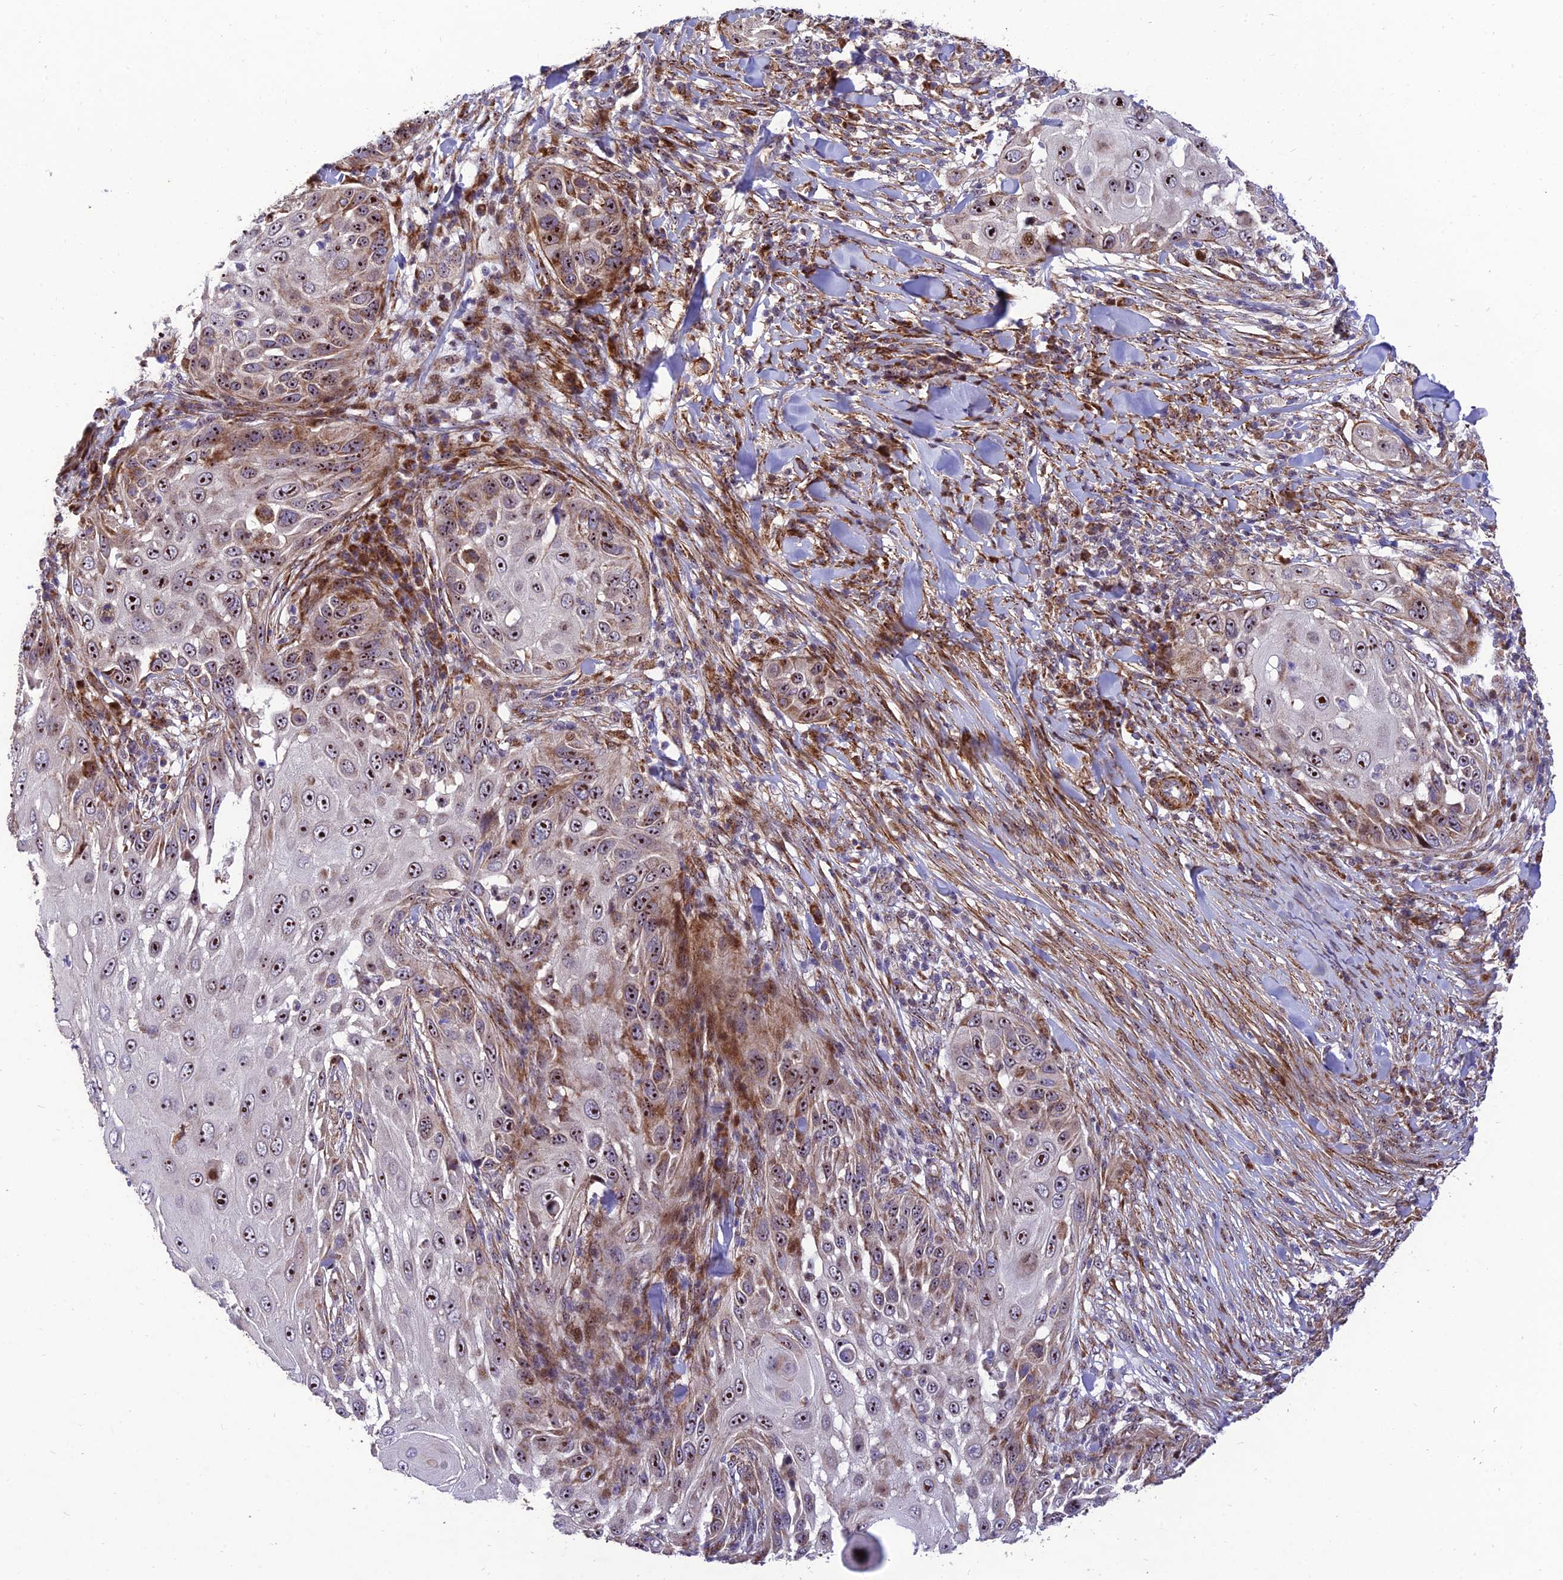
{"staining": {"intensity": "strong", "quantity": ">75%", "location": "nuclear"}, "tissue": "skin cancer", "cell_type": "Tumor cells", "image_type": "cancer", "snomed": [{"axis": "morphology", "description": "Squamous cell carcinoma, NOS"}, {"axis": "topography", "description": "Skin"}], "caption": "An IHC histopathology image of tumor tissue is shown. Protein staining in brown shows strong nuclear positivity in skin squamous cell carcinoma within tumor cells.", "gene": "KBTBD7", "patient": {"sex": "female", "age": 44}}